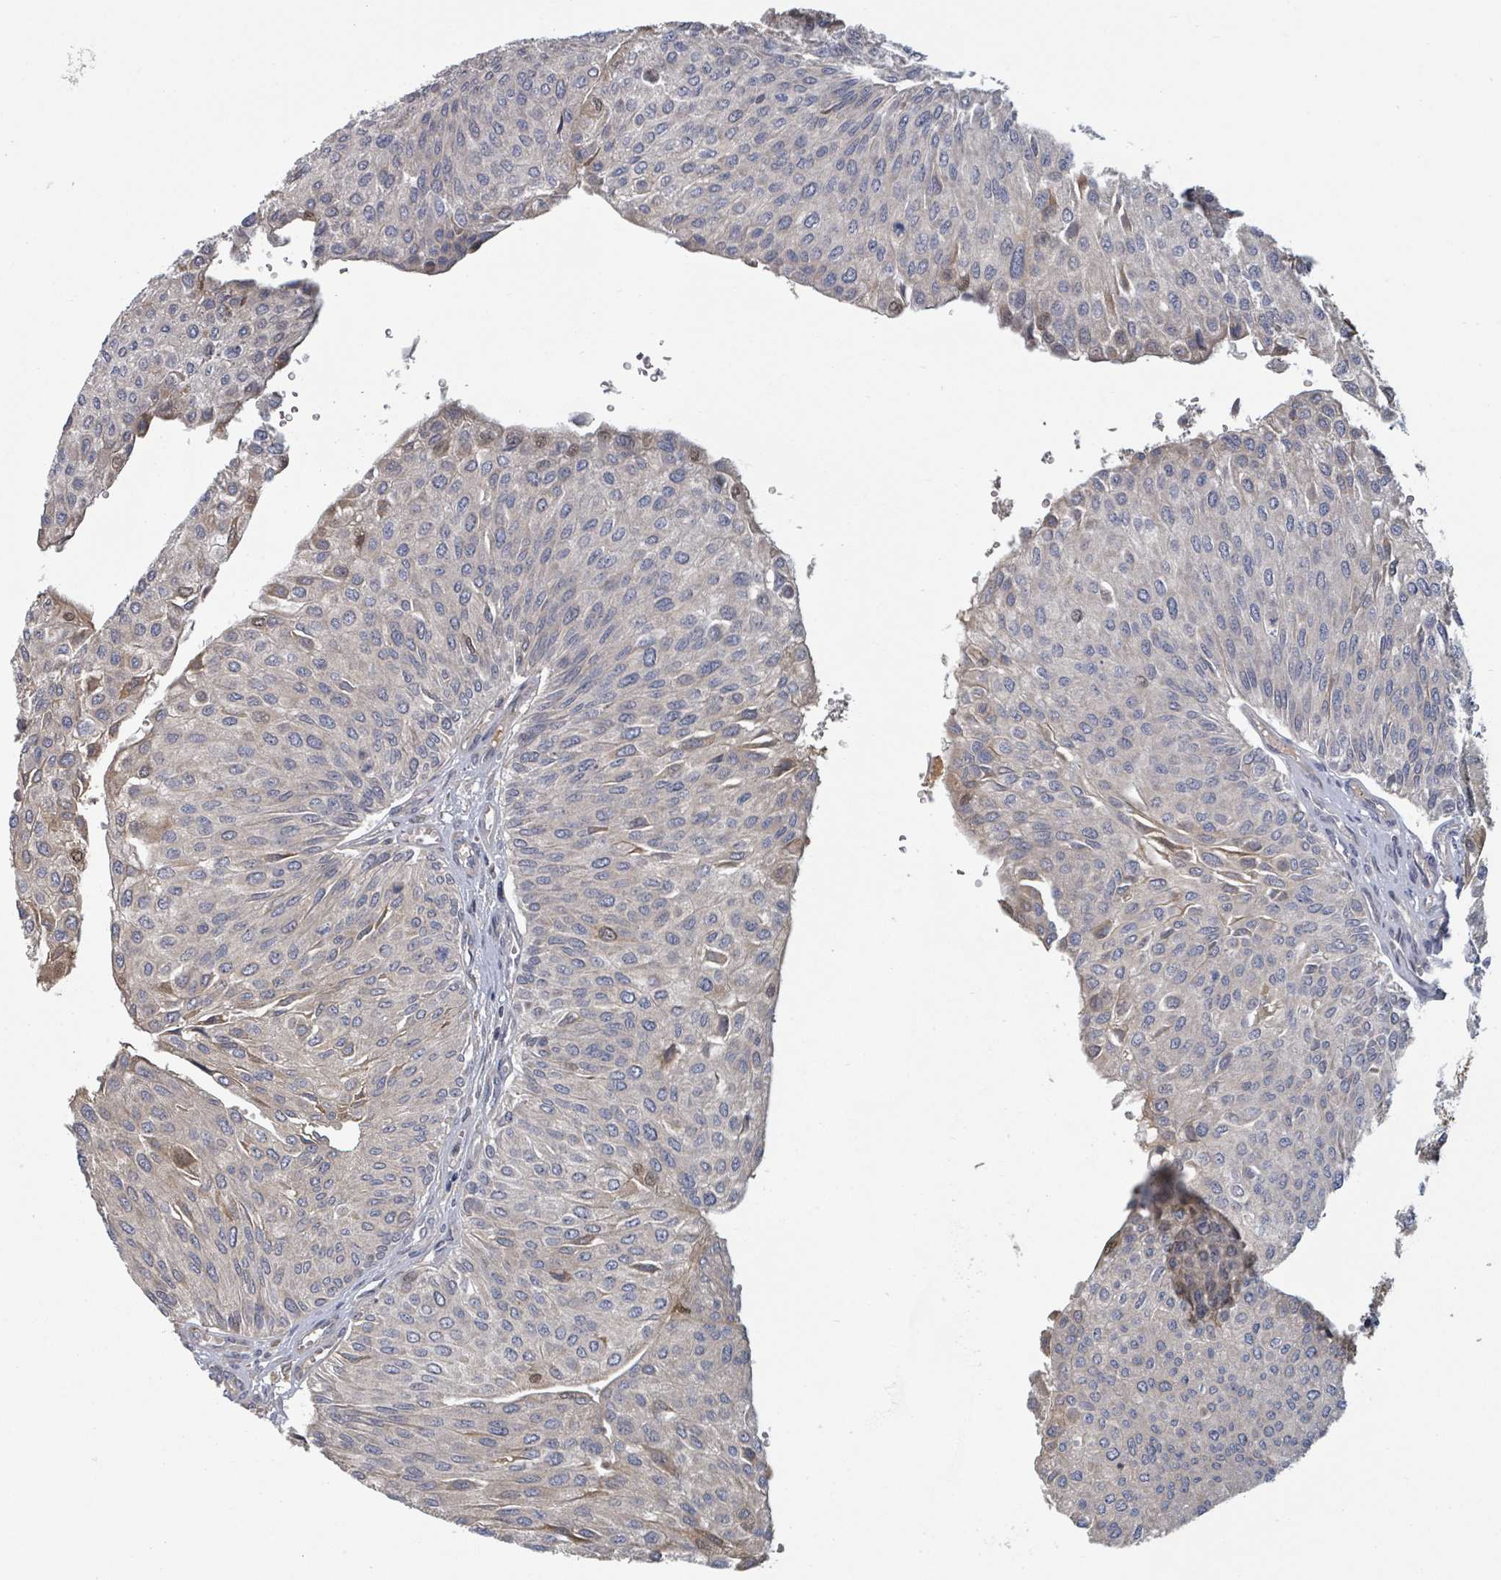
{"staining": {"intensity": "weak", "quantity": "<25%", "location": "cytoplasmic/membranous"}, "tissue": "urothelial cancer", "cell_type": "Tumor cells", "image_type": "cancer", "snomed": [{"axis": "morphology", "description": "Urothelial carcinoma, NOS"}, {"axis": "topography", "description": "Urinary bladder"}], "caption": "Urothelial cancer was stained to show a protein in brown. There is no significant expression in tumor cells.", "gene": "GABBR1", "patient": {"sex": "male", "age": 67}}